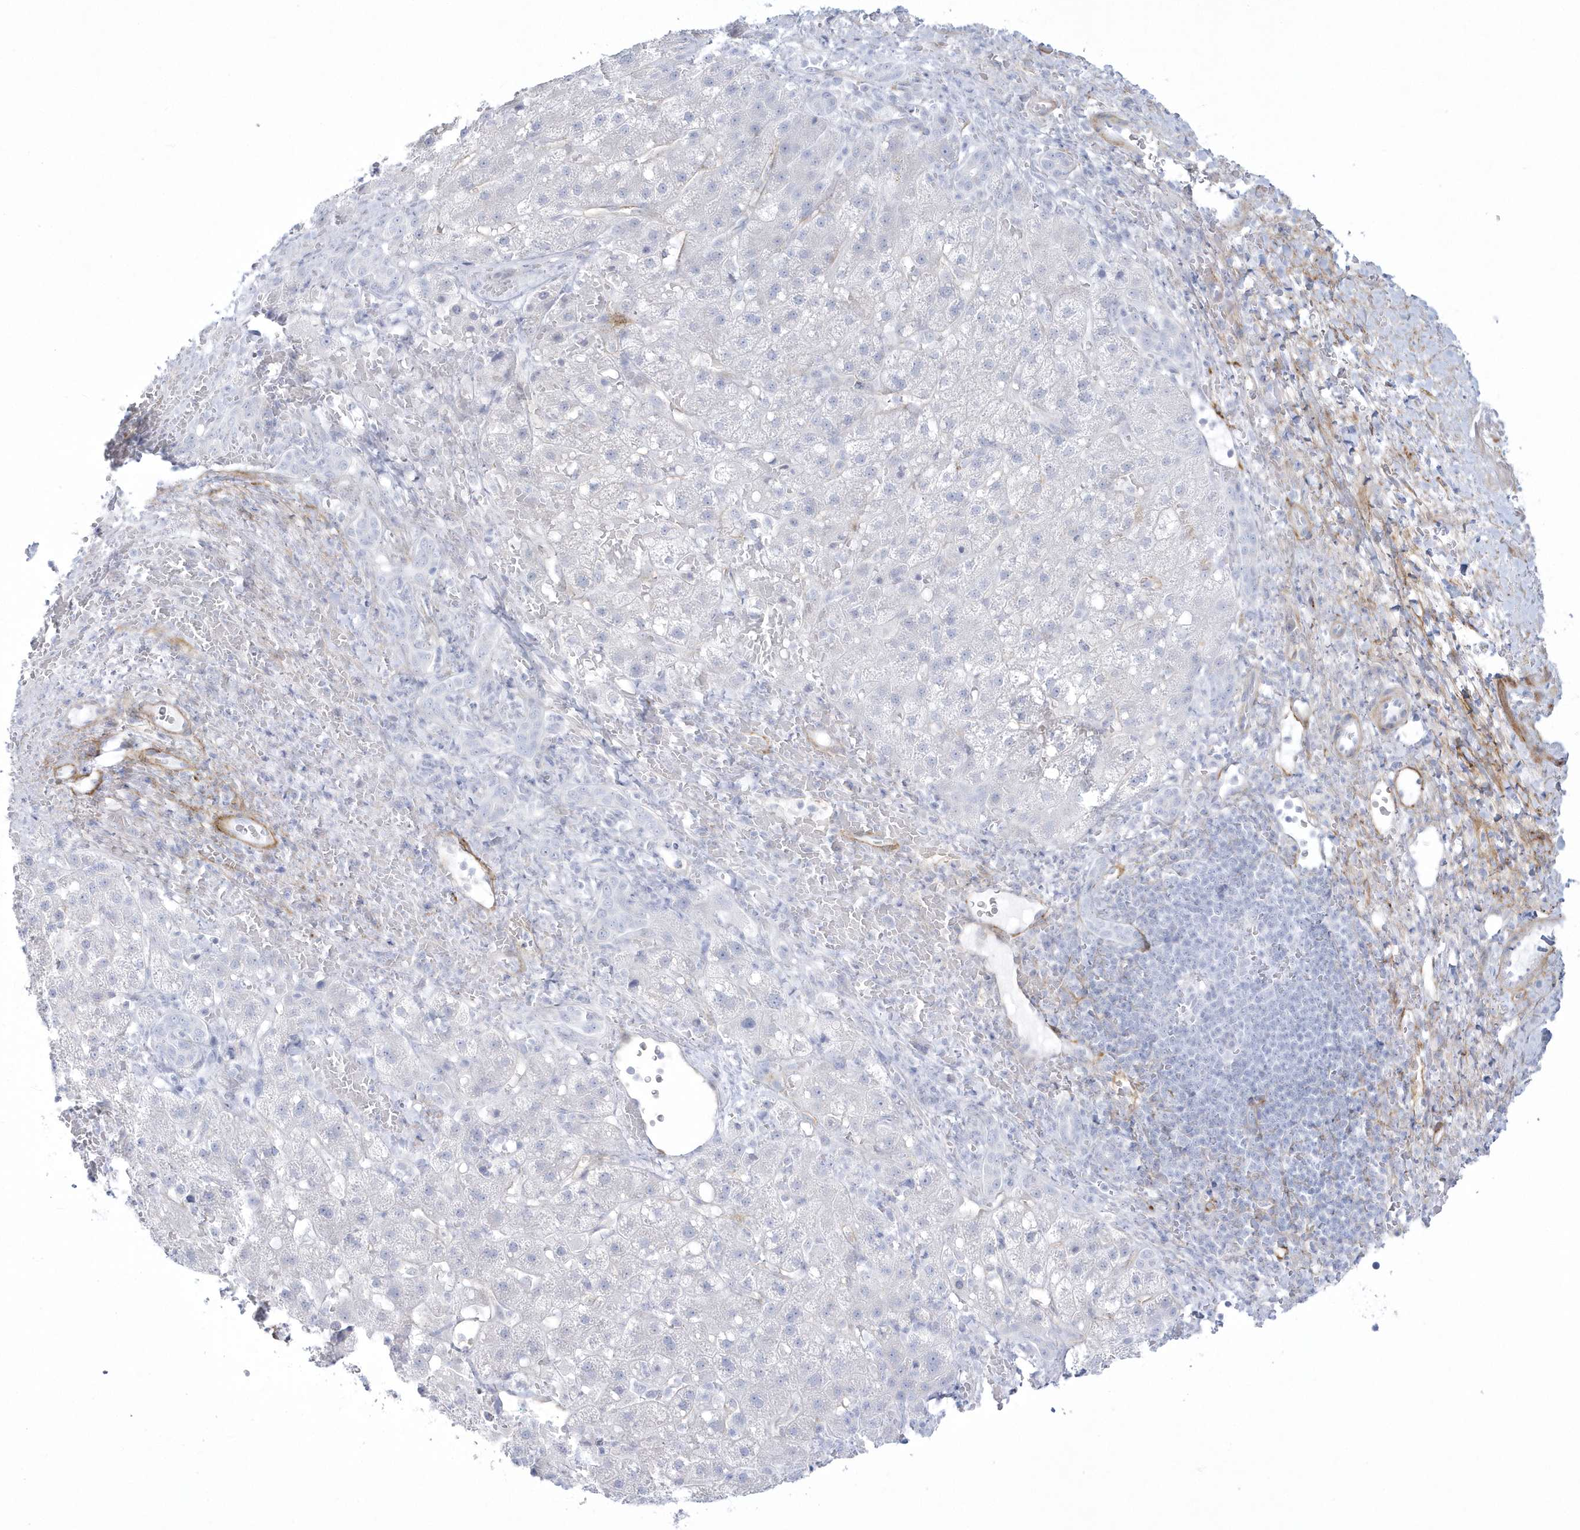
{"staining": {"intensity": "negative", "quantity": "none", "location": "none"}, "tissue": "liver cancer", "cell_type": "Tumor cells", "image_type": "cancer", "snomed": [{"axis": "morphology", "description": "Carcinoma, Hepatocellular, NOS"}, {"axis": "topography", "description": "Liver"}], "caption": "This is an immunohistochemistry (IHC) image of human liver cancer (hepatocellular carcinoma). There is no staining in tumor cells.", "gene": "WDR27", "patient": {"sex": "male", "age": 57}}